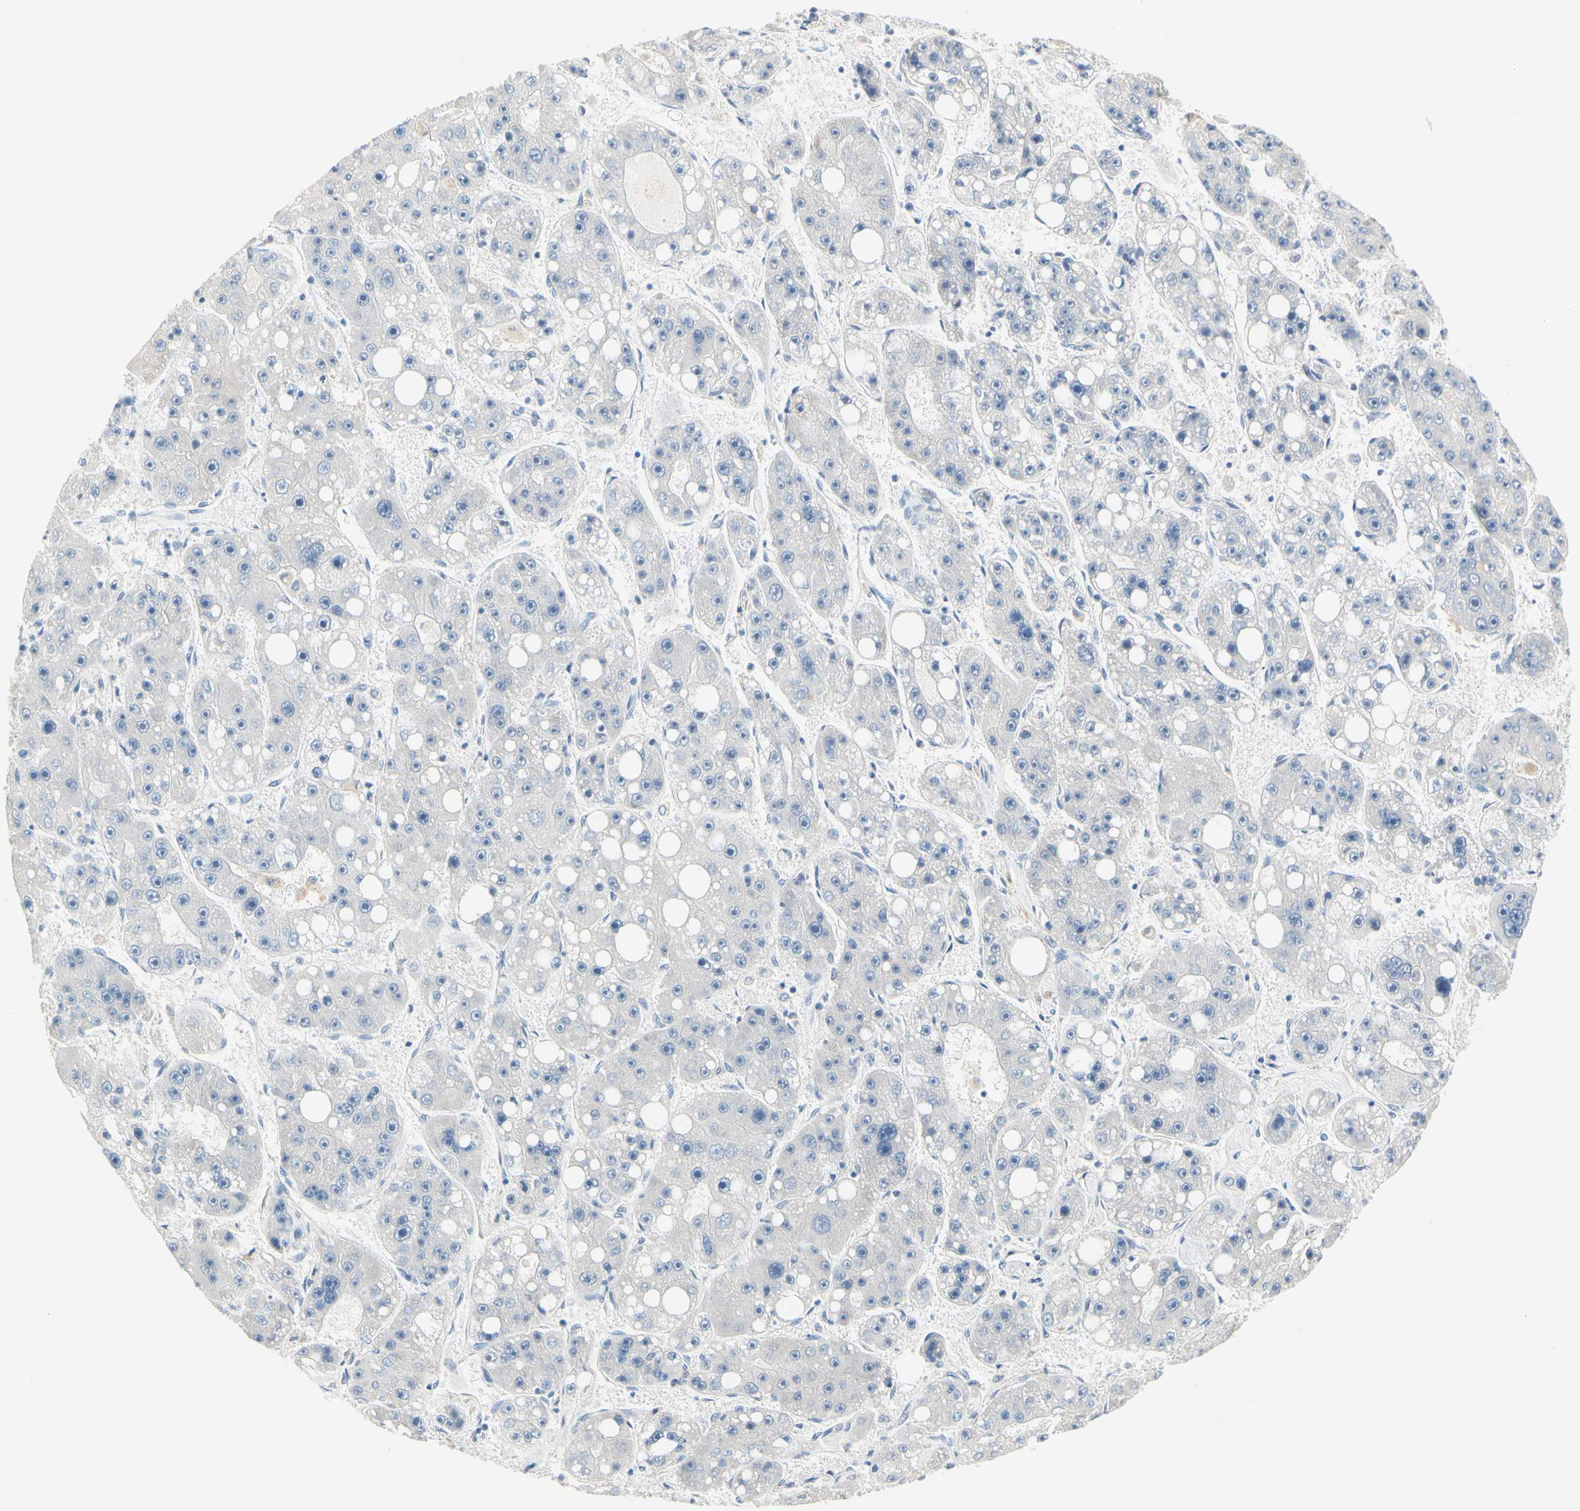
{"staining": {"intensity": "negative", "quantity": "none", "location": "none"}, "tissue": "liver cancer", "cell_type": "Tumor cells", "image_type": "cancer", "snomed": [{"axis": "morphology", "description": "Carcinoma, Hepatocellular, NOS"}, {"axis": "topography", "description": "Liver"}], "caption": "An IHC histopathology image of liver cancer is shown. There is no staining in tumor cells of liver cancer.", "gene": "CCM2L", "patient": {"sex": "female", "age": 61}}